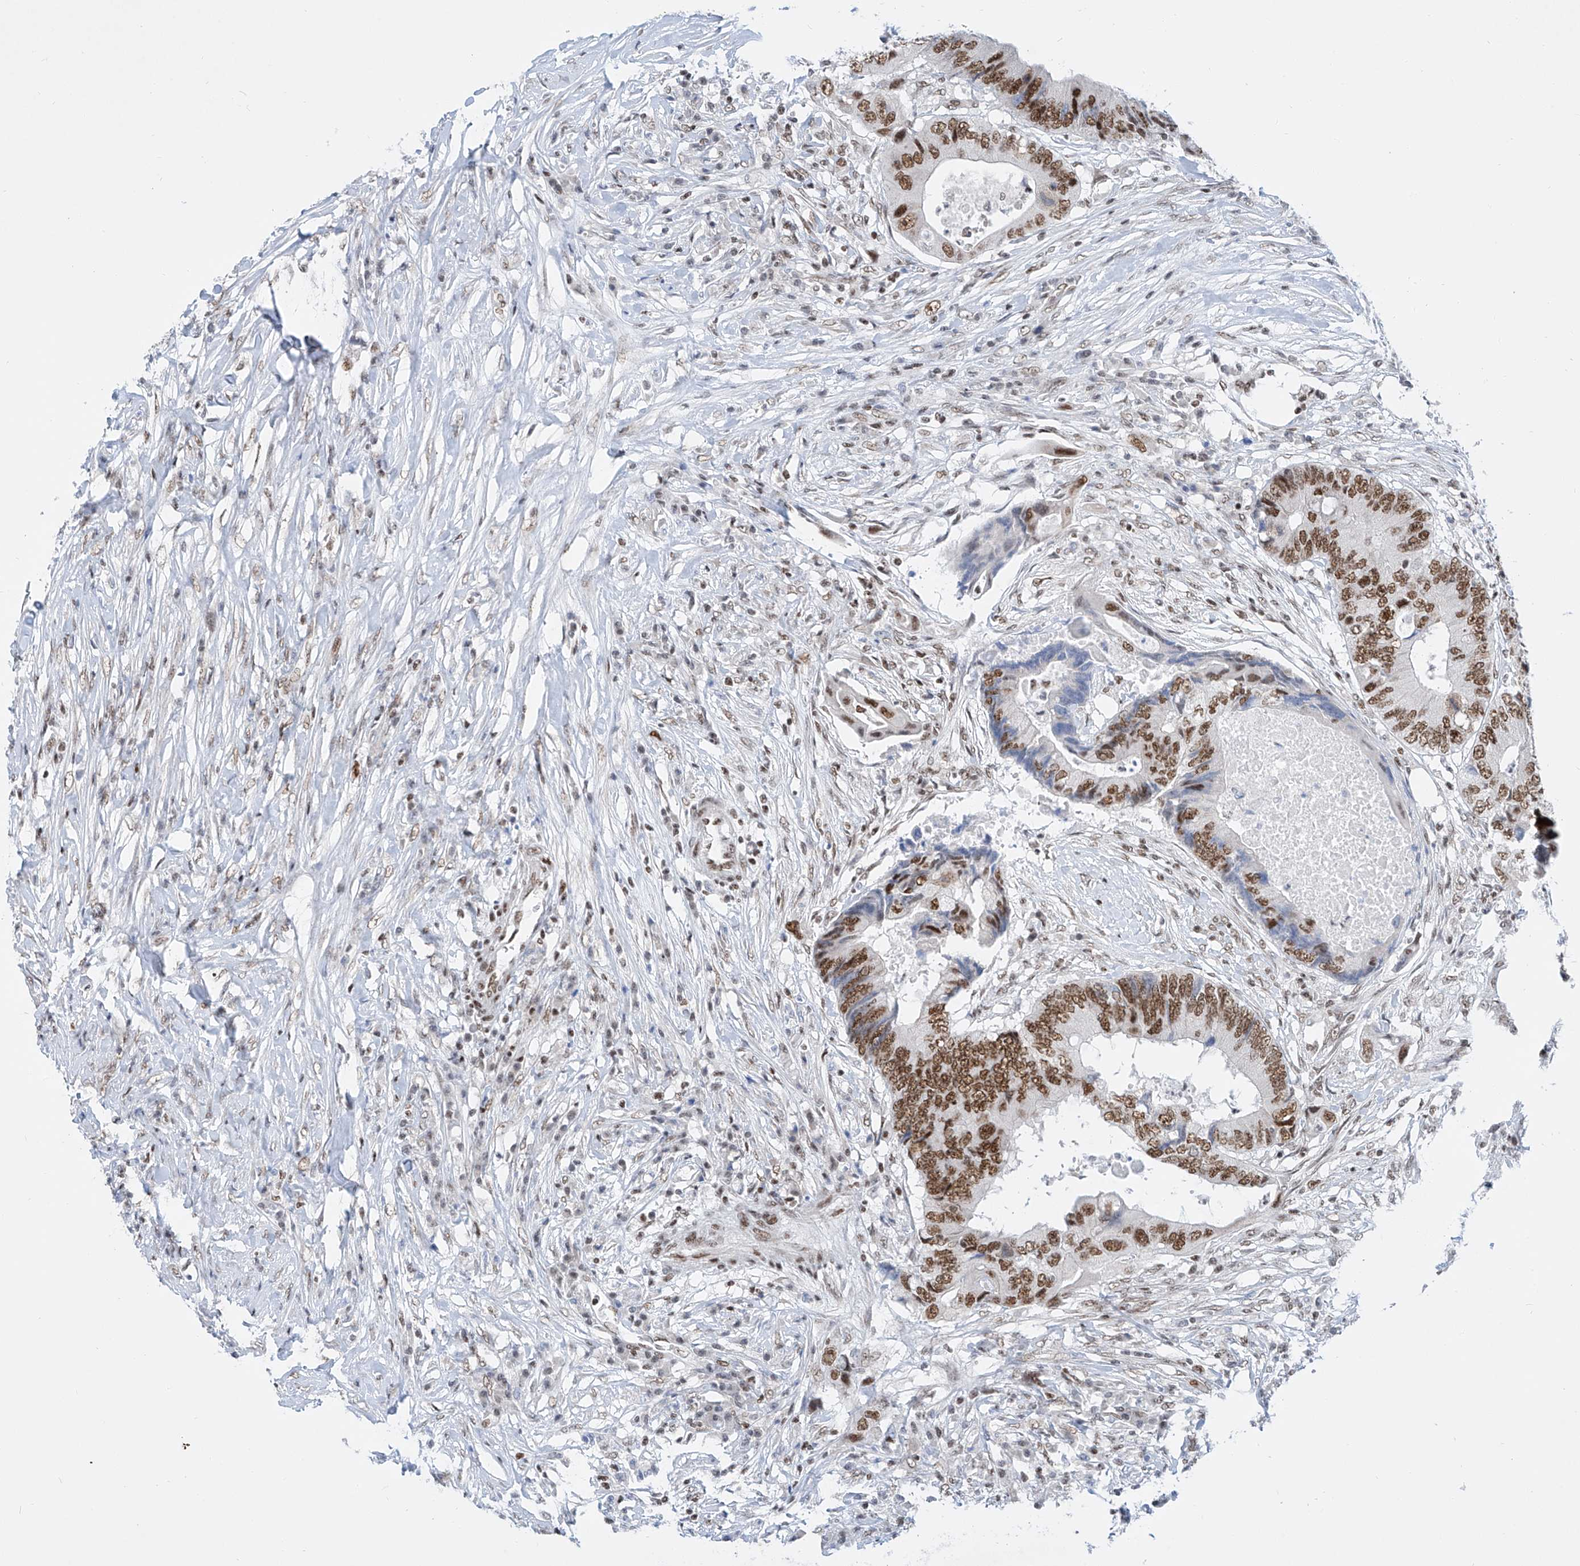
{"staining": {"intensity": "moderate", "quantity": ">75%", "location": "nuclear"}, "tissue": "colorectal cancer", "cell_type": "Tumor cells", "image_type": "cancer", "snomed": [{"axis": "morphology", "description": "Adenocarcinoma, NOS"}, {"axis": "topography", "description": "Colon"}], "caption": "Immunohistochemical staining of human colorectal cancer displays medium levels of moderate nuclear protein expression in approximately >75% of tumor cells.", "gene": "TAF4", "patient": {"sex": "male", "age": 71}}